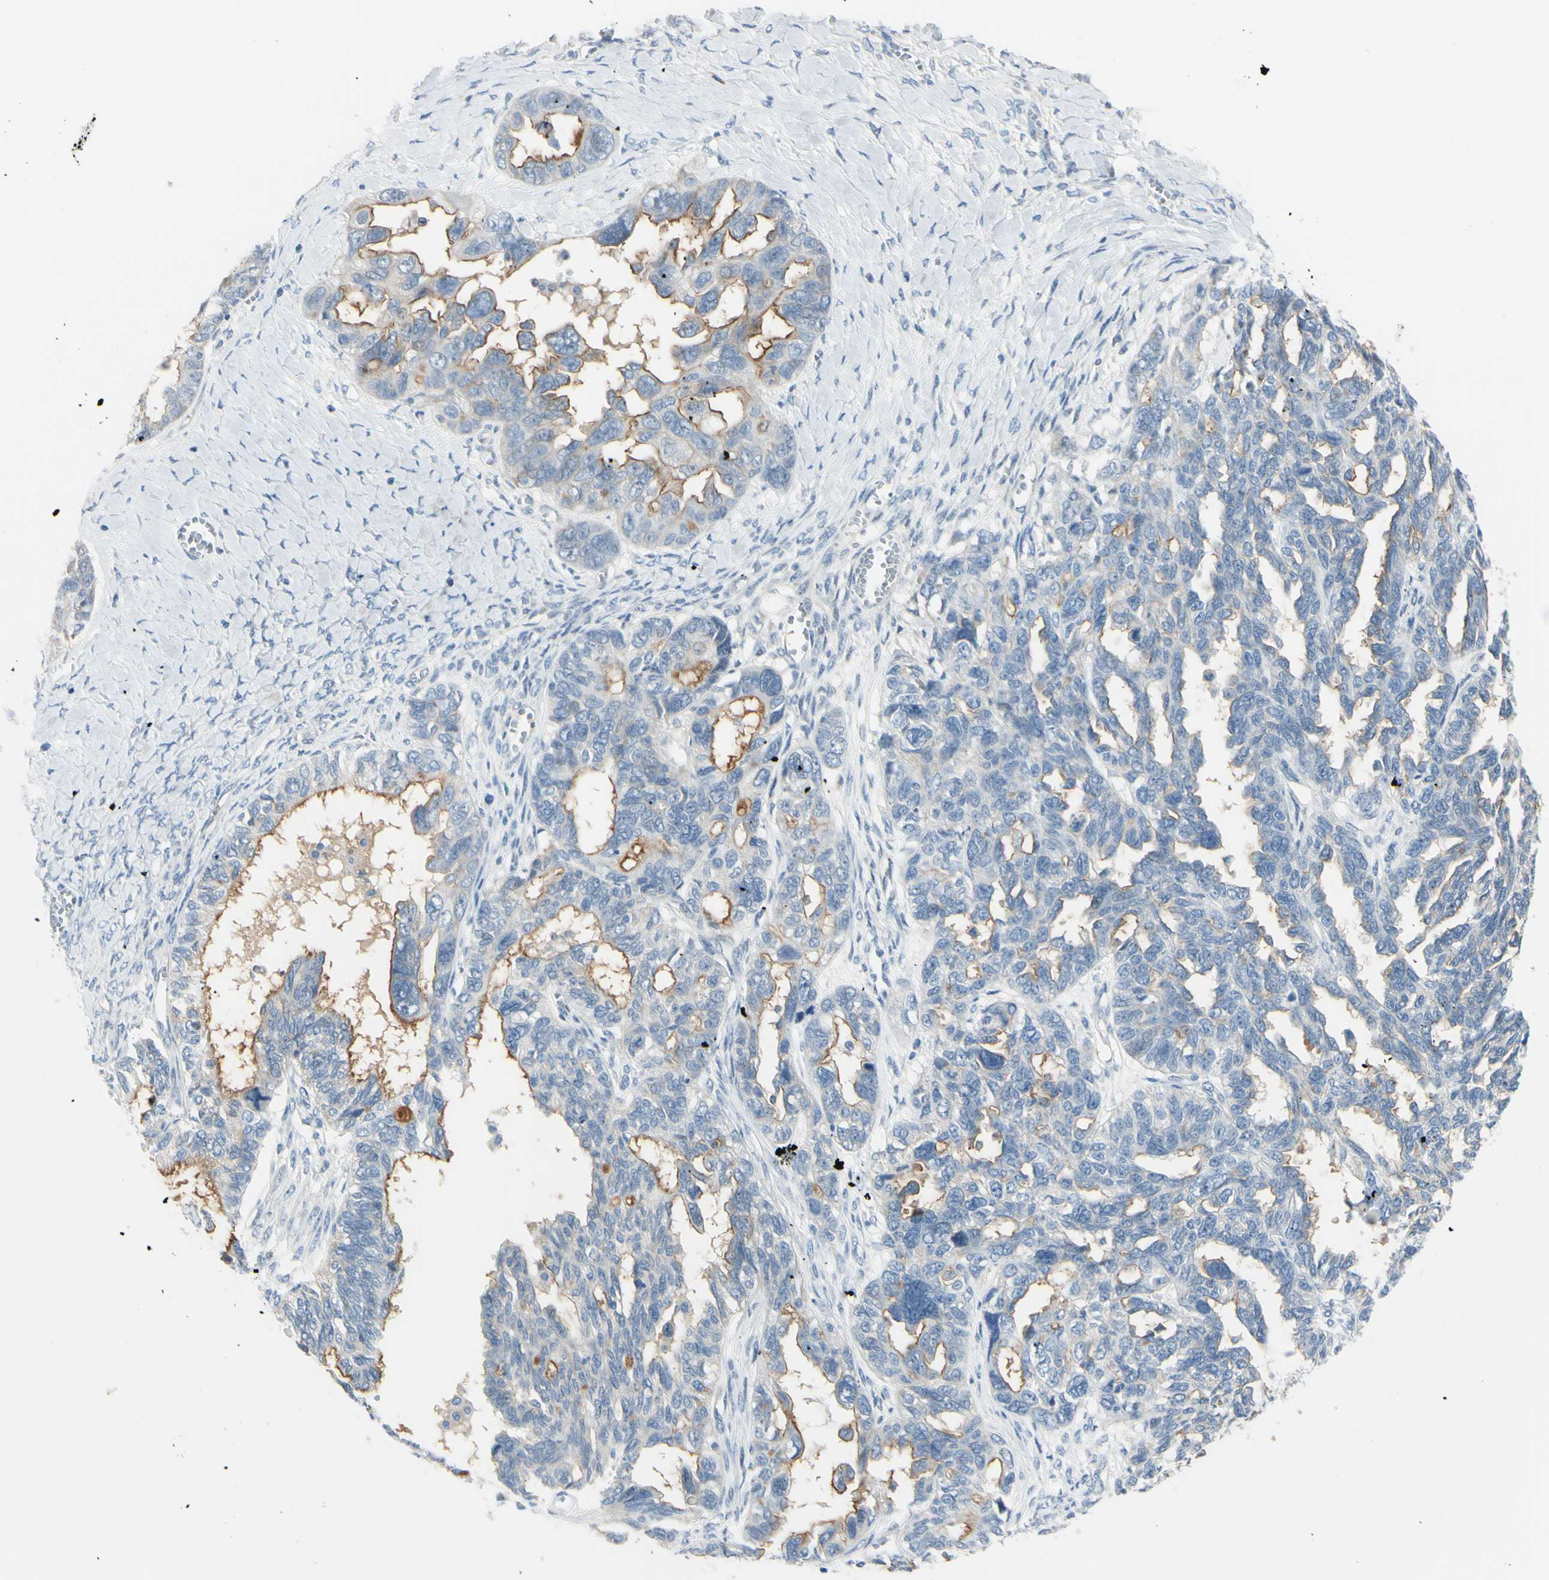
{"staining": {"intensity": "moderate", "quantity": "<25%", "location": "cytoplasmic/membranous"}, "tissue": "ovarian cancer", "cell_type": "Tumor cells", "image_type": "cancer", "snomed": [{"axis": "morphology", "description": "Cystadenocarcinoma, serous, NOS"}, {"axis": "topography", "description": "Ovary"}], "caption": "Moderate cytoplasmic/membranous protein staining is seen in about <25% of tumor cells in ovarian cancer (serous cystadenocarcinoma).", "gene": "ASB9", "patient": {"sex": "female", "age": 79}}